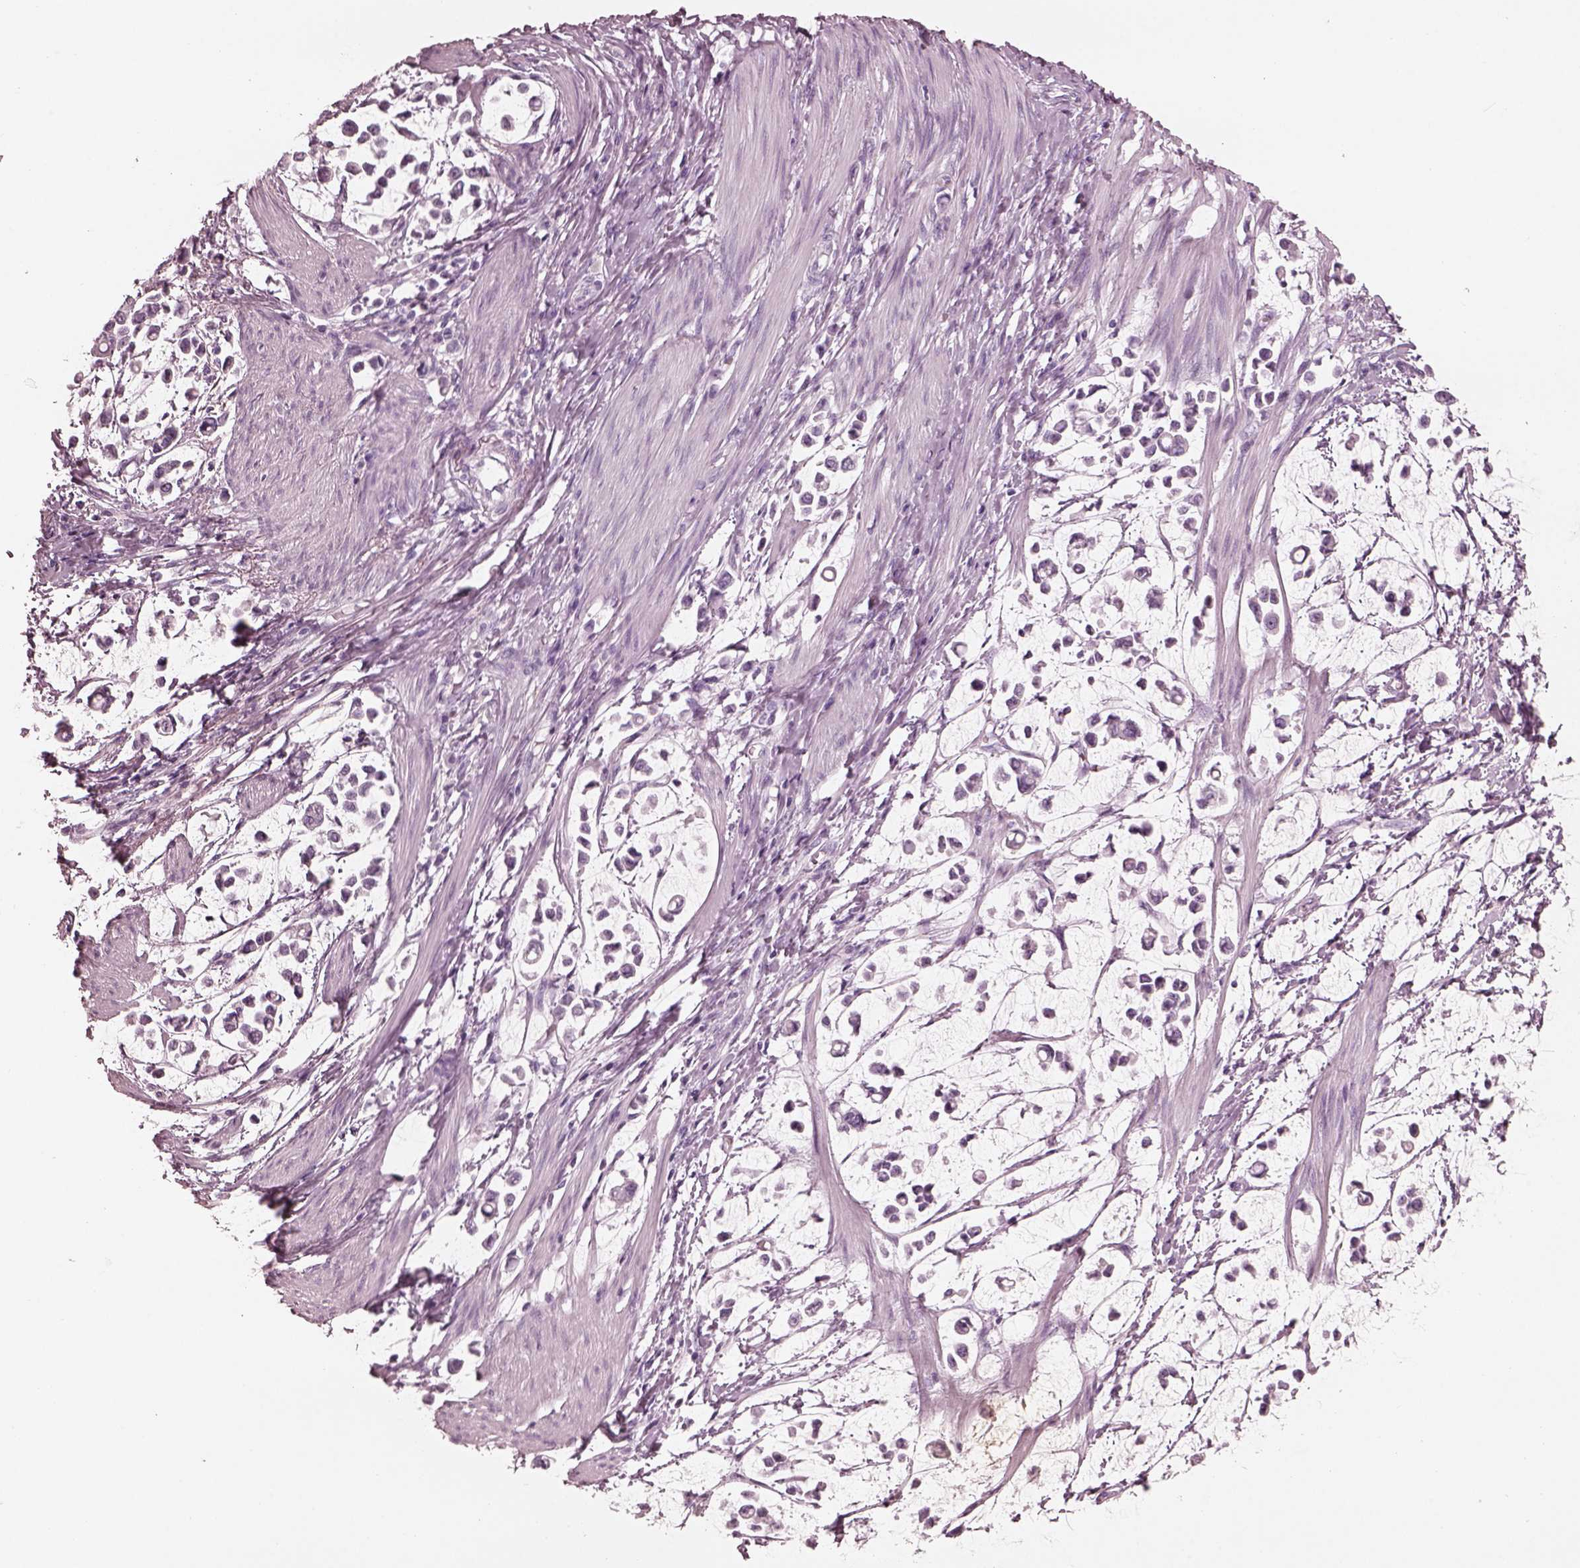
{"staining": {"intensity": "negative", "quantity": "none", "location": "none"}, "tissue": "stomach cancer", "cell_type": "Tumor cells", "image_type": "cancer", "snomed": [{"axis": "morphology", "description": "Adenocarcinoma, NOS"}, {"axis": "topography", "description": "Stomach"}], "caption": "Image shows no protein positivity in tumor cells of stomach cancer tissue.", "gene": "FABP9", "patient": {"sex": "male", "age": 82}}